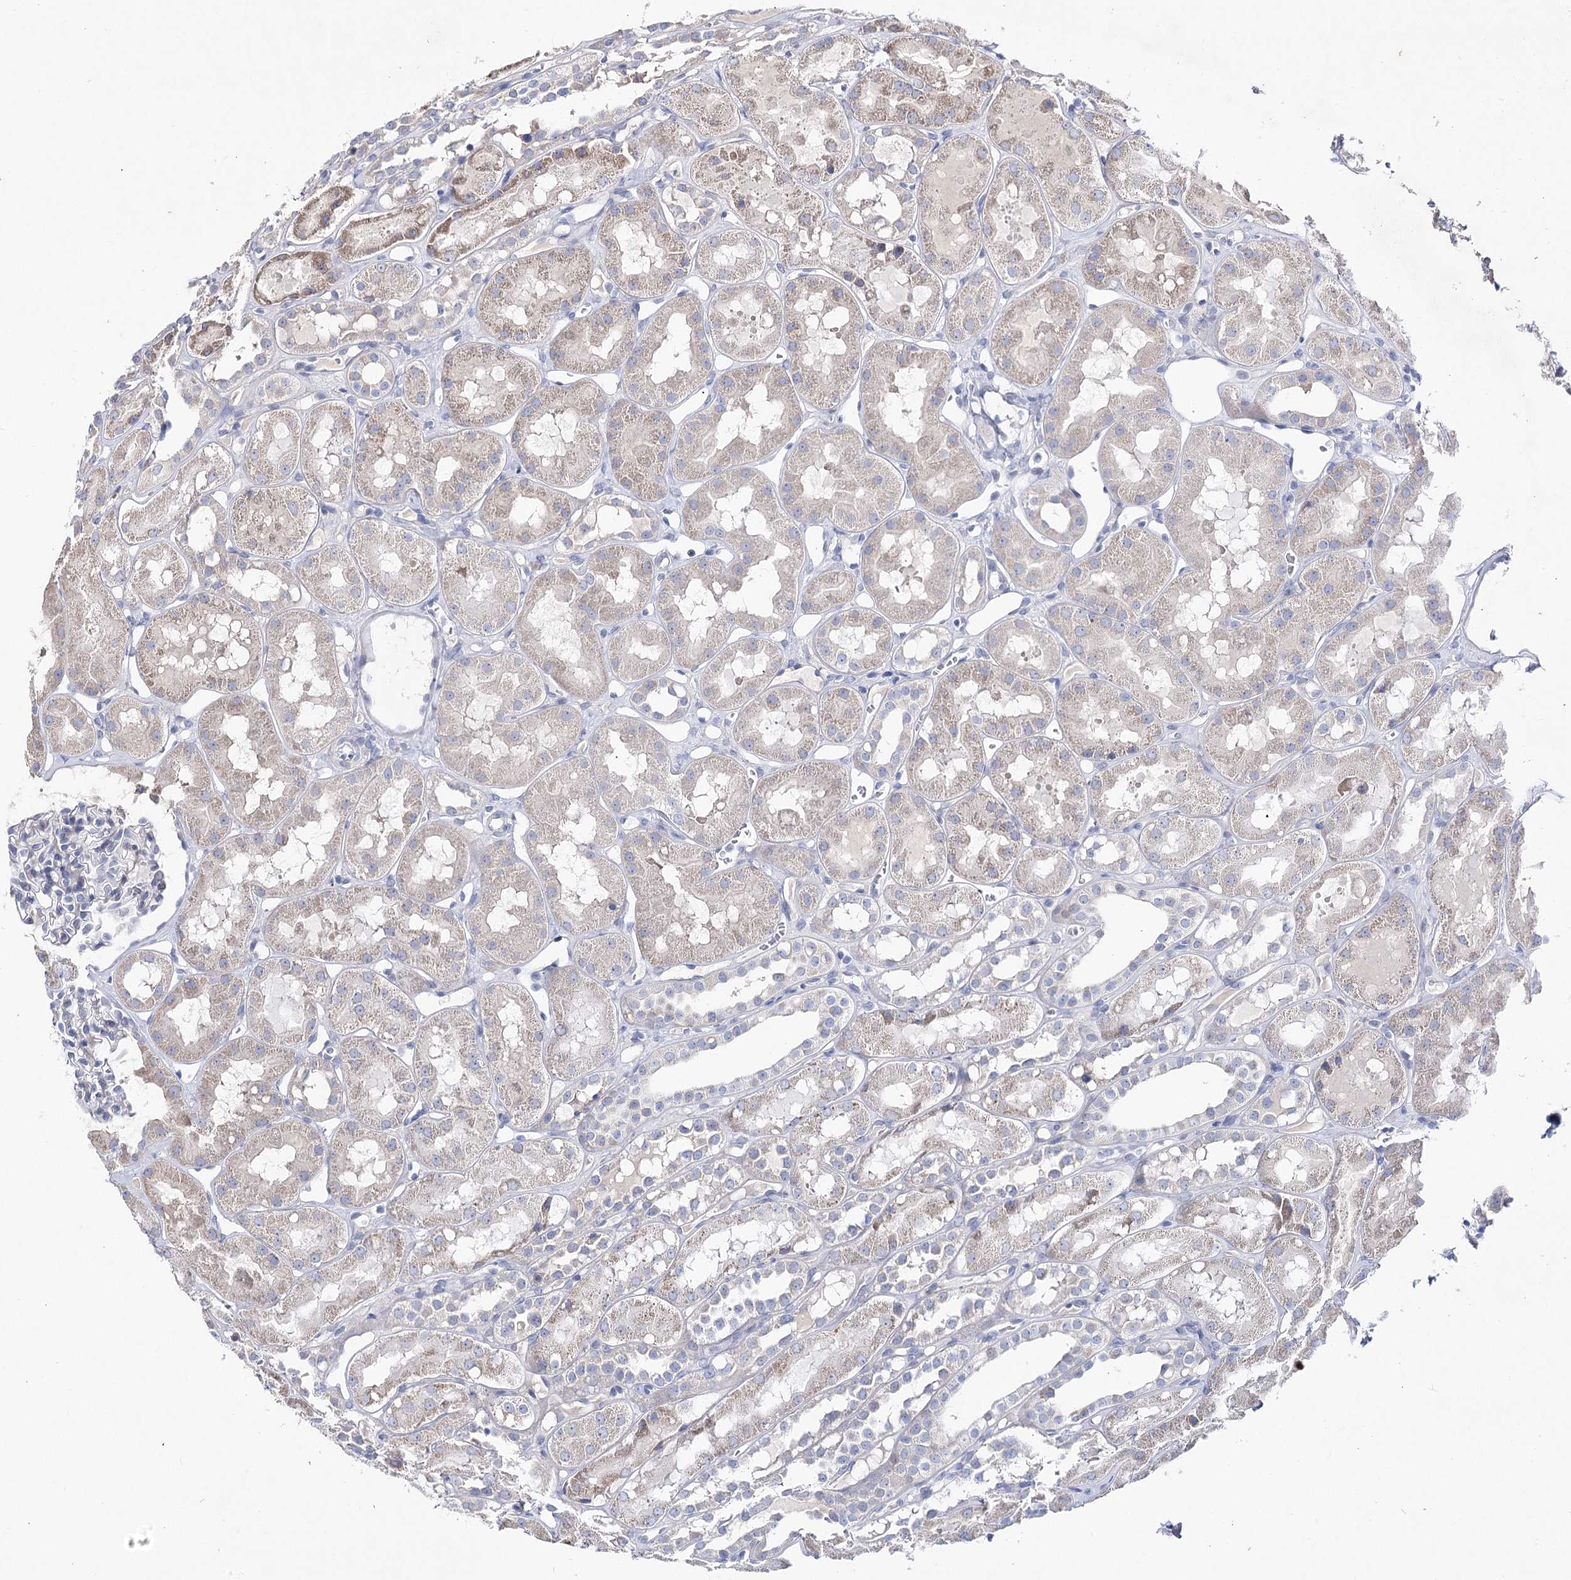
{"staining": {"intensity": "negative", "quantity": "none", "location": "none"}, "tissue": "kidney", "cell_type": "Cells in glomeruli", "image_type": "normal", "snomed": [{"axis": "morphology", "description": "Normal tissue, NOS"}, {"axis": "topography", "description": "Kidney"}], "caption": "Immunohistochemical staining of normal human kidney demonstrates no significant expression in cells in glomeruli. (Stains: DAB (3,3'-diaminobenzidine) immunohistochemistry with hematoxylin counter stain, Microscopy: brightfield microscopy at high magnification).", "gene": "LRRC14B", "patient": {"sex": "male", "age": 16}}